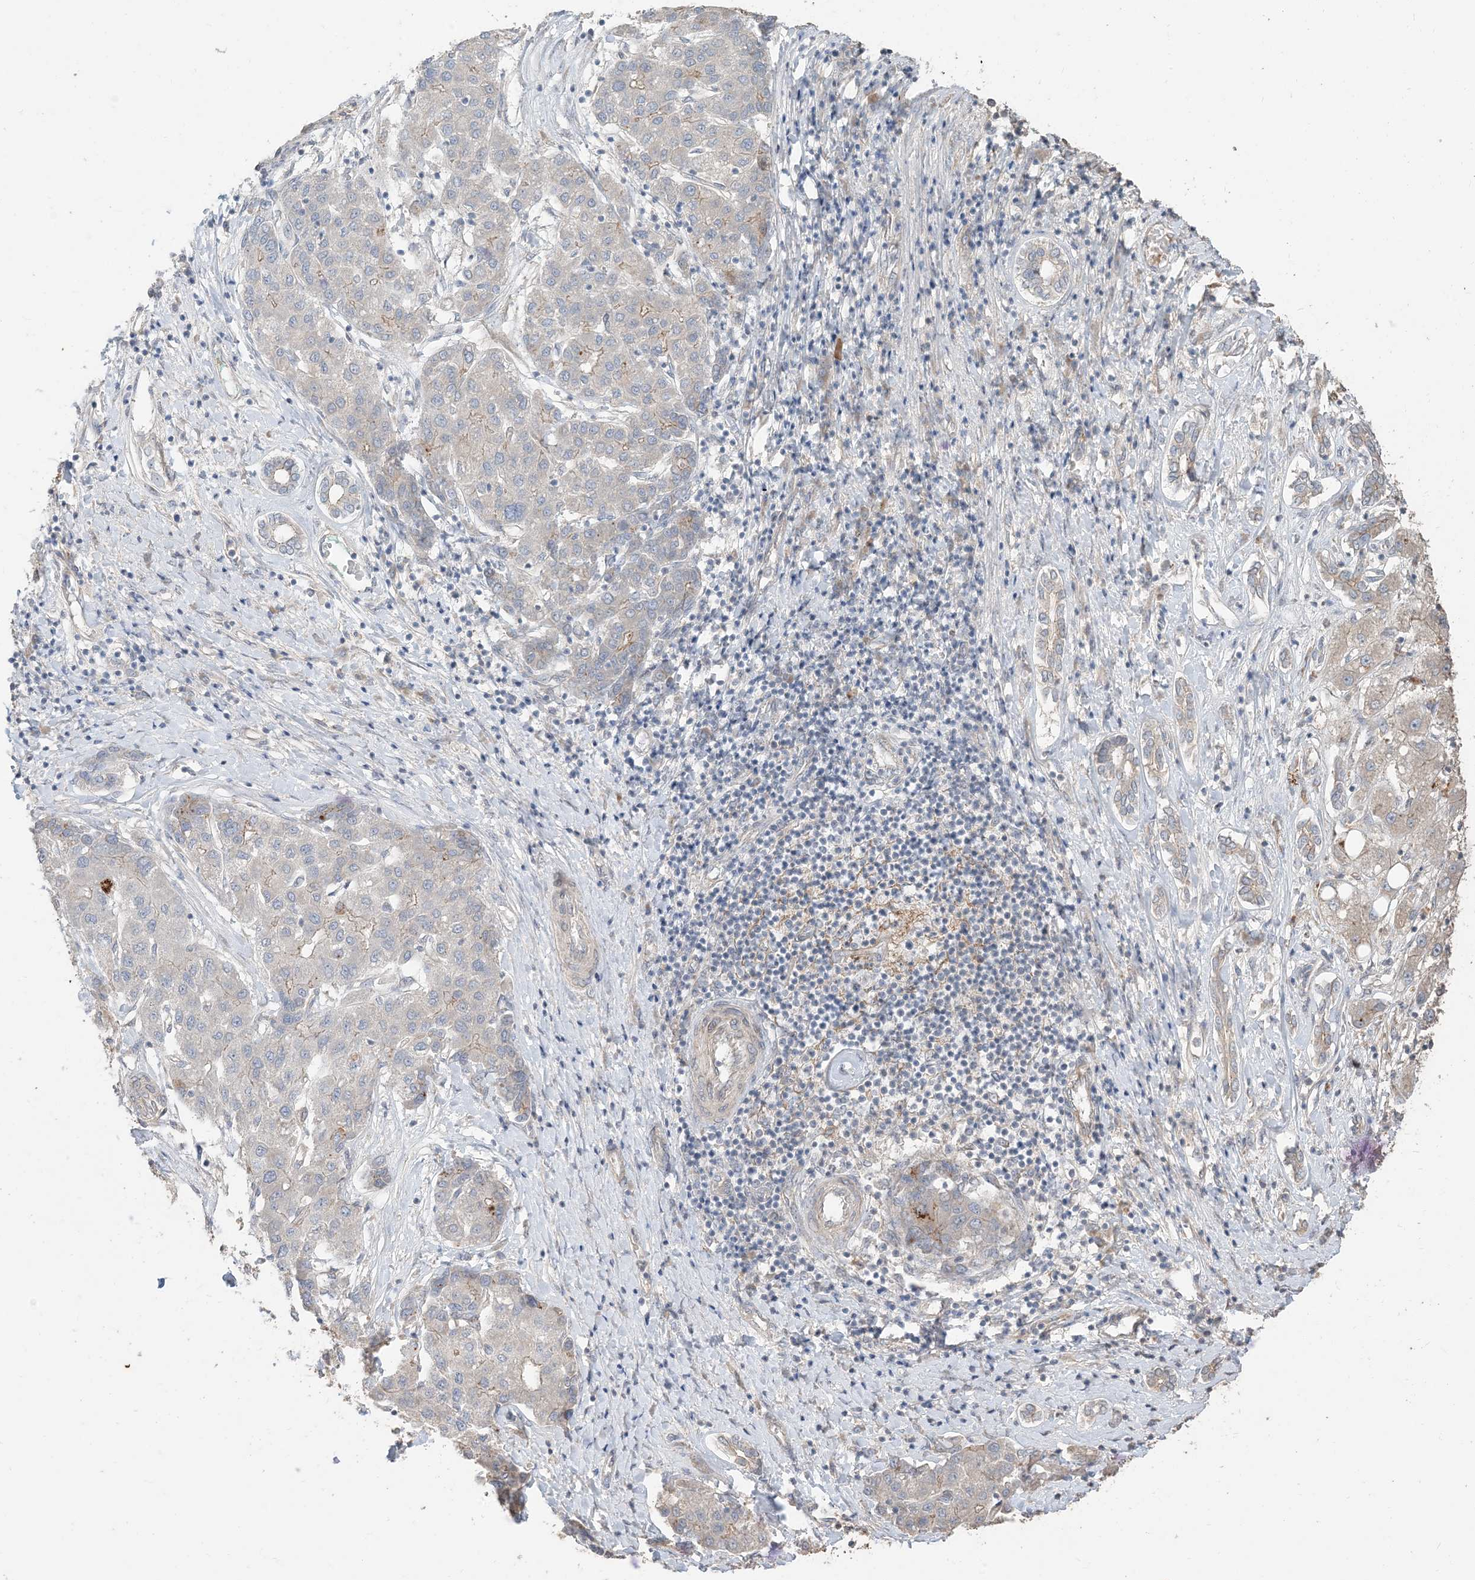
{"staining": {"intensity": "weak", "quantity": "<25%", "location": "cytoplasmic/membranous"}, "tissue": "liver cancer", "cell_type": "Tumor cells", "image_type": "cancer", "snomed": [{"axis": "morphology", "description": "Carcinoma, Hepatocellular, NOS"}, {"axis": "topography", "description": "Liver"}], "caption": "Image shows no significant protein positivity in tumor cells of liver cancer. (DAB immunohistochemistry (IHC) visualized using brightfield microscopy, high magnification).", "gene": "RNF175", "patient": {"sex": "male", "age": 65}}